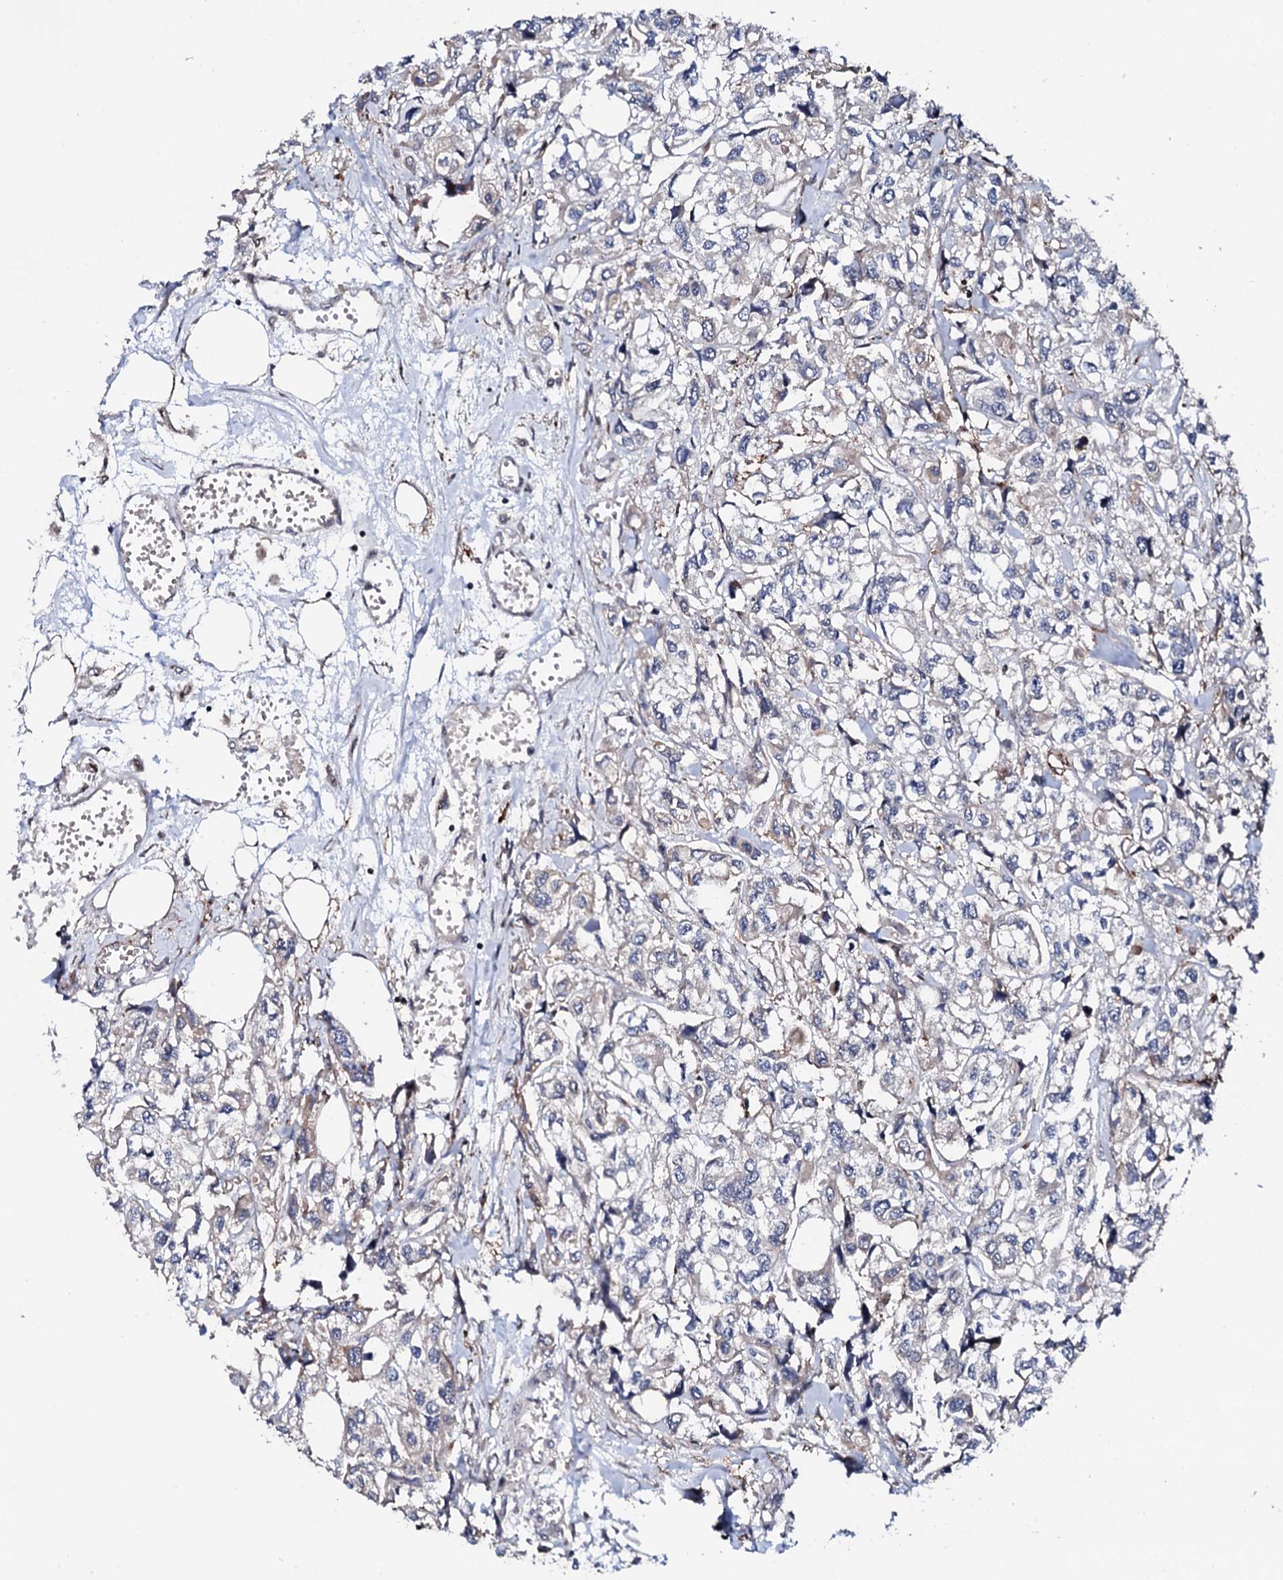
{"staining": {"intensity": "weak", "quantity": "<25%", "location": "cytoplasmic/membranous"}, "tissue": "urothelial cancer", "cell_type": "Tumor cells", "image_type": "cancer", "snomed": [{"axis": "morphology", "description": "Urothelial carcinoma, High grade"}, {"axis": "topography", "description": "Urinary bladder"}], "caption": "Tumor cells are negative for brown protein staining in urothelial cancer.", "gene": "EDC3", "patient": {"sex": "male", "age": 67}}